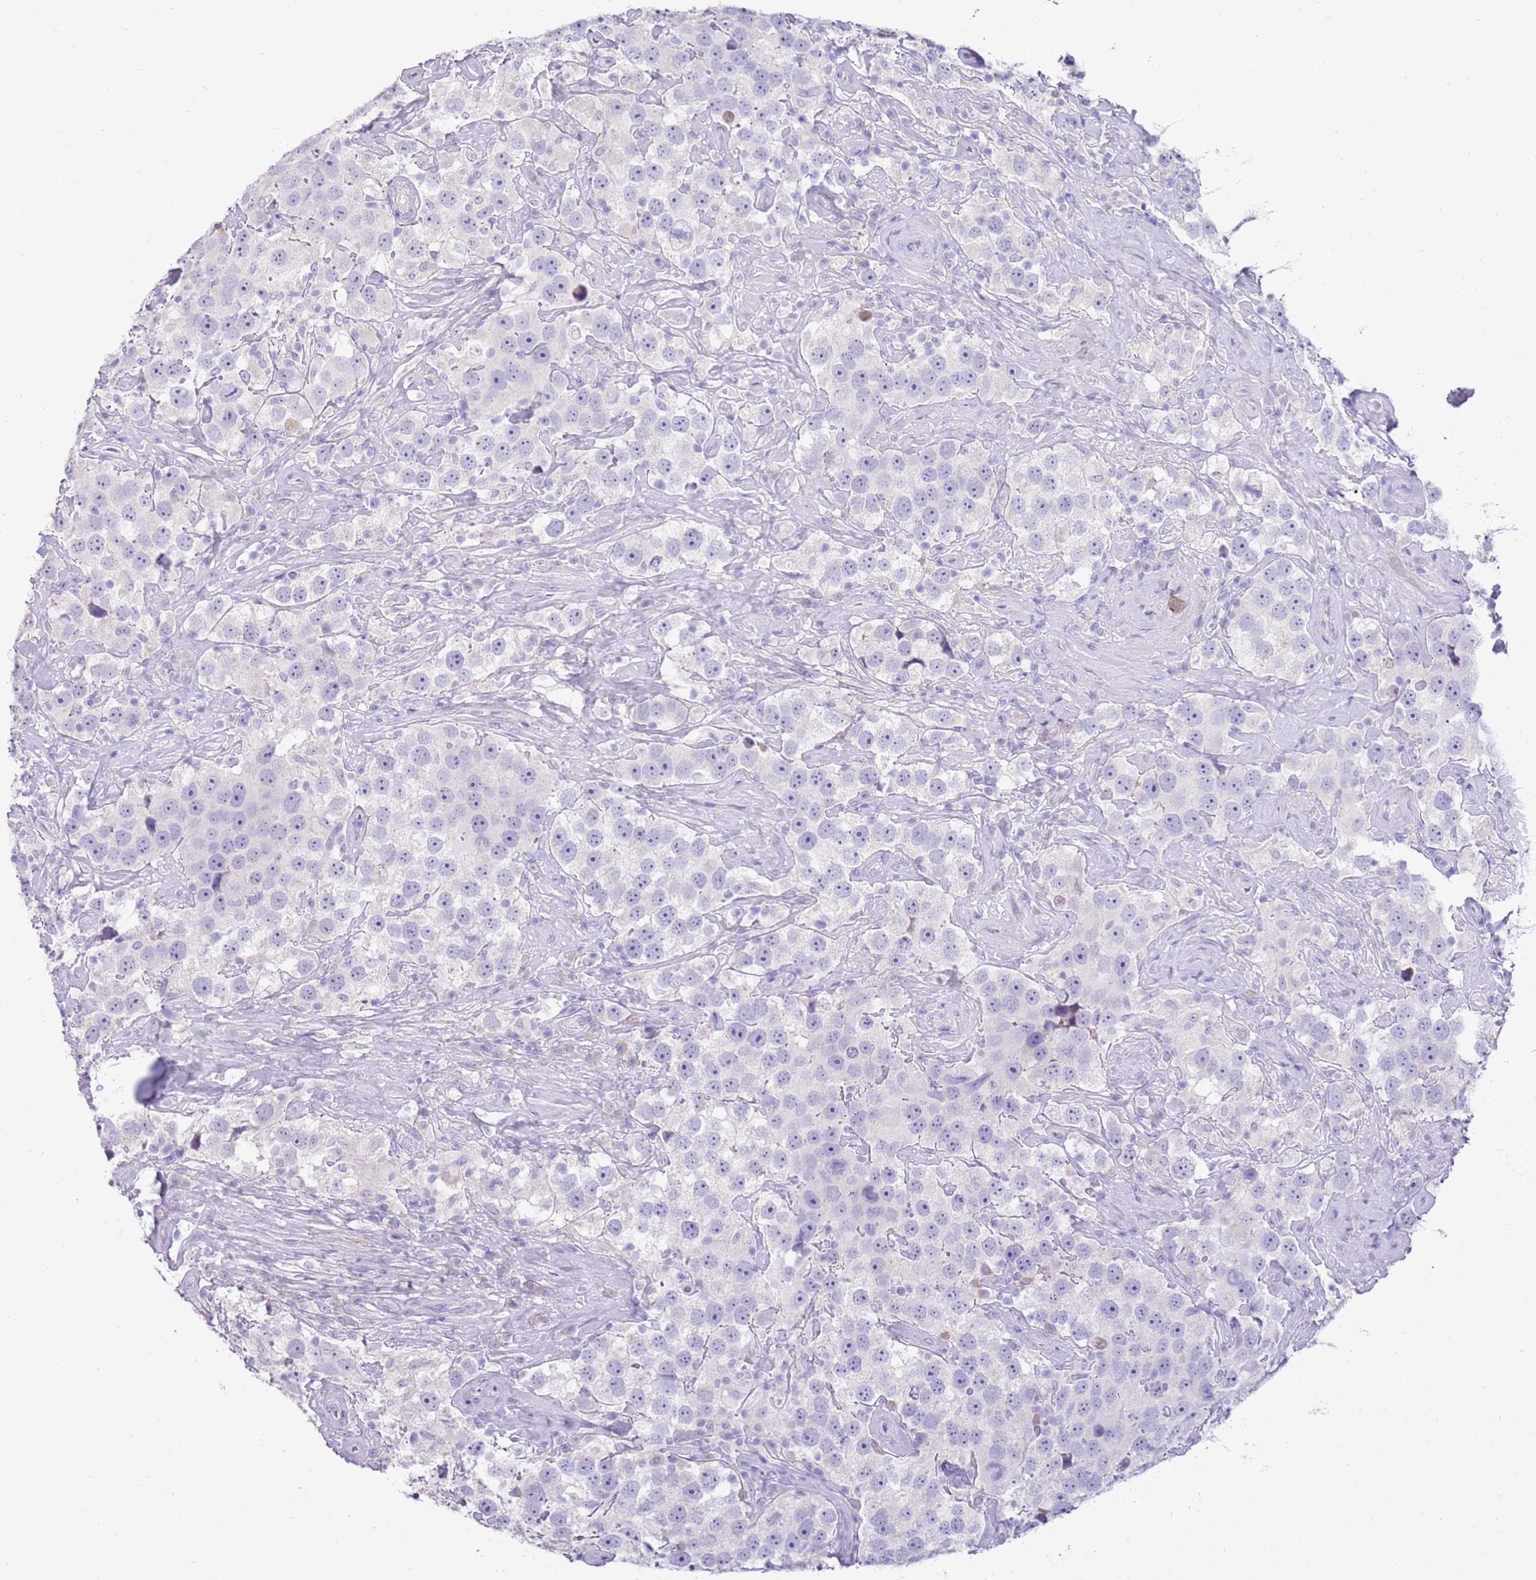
{"staining": {"intensity": "negative", "quantity": "none", "location": "none"}, "tissue": "testis cancer", "cell_type": "Tumor cells", "image_type": "cancer", "snomed": [{"axis": "morphology", "description": "Seminoma, NOS"}, {"axis": "topography", "description": "Testis"}], "caption": "DAB (3,3'-diaminobenzidine) immunohistochemical staining of testis cancer shows no significant expression in tumor cells.", "gene": "EVPLL", "patient": {"sex": "male", "age": 49}}